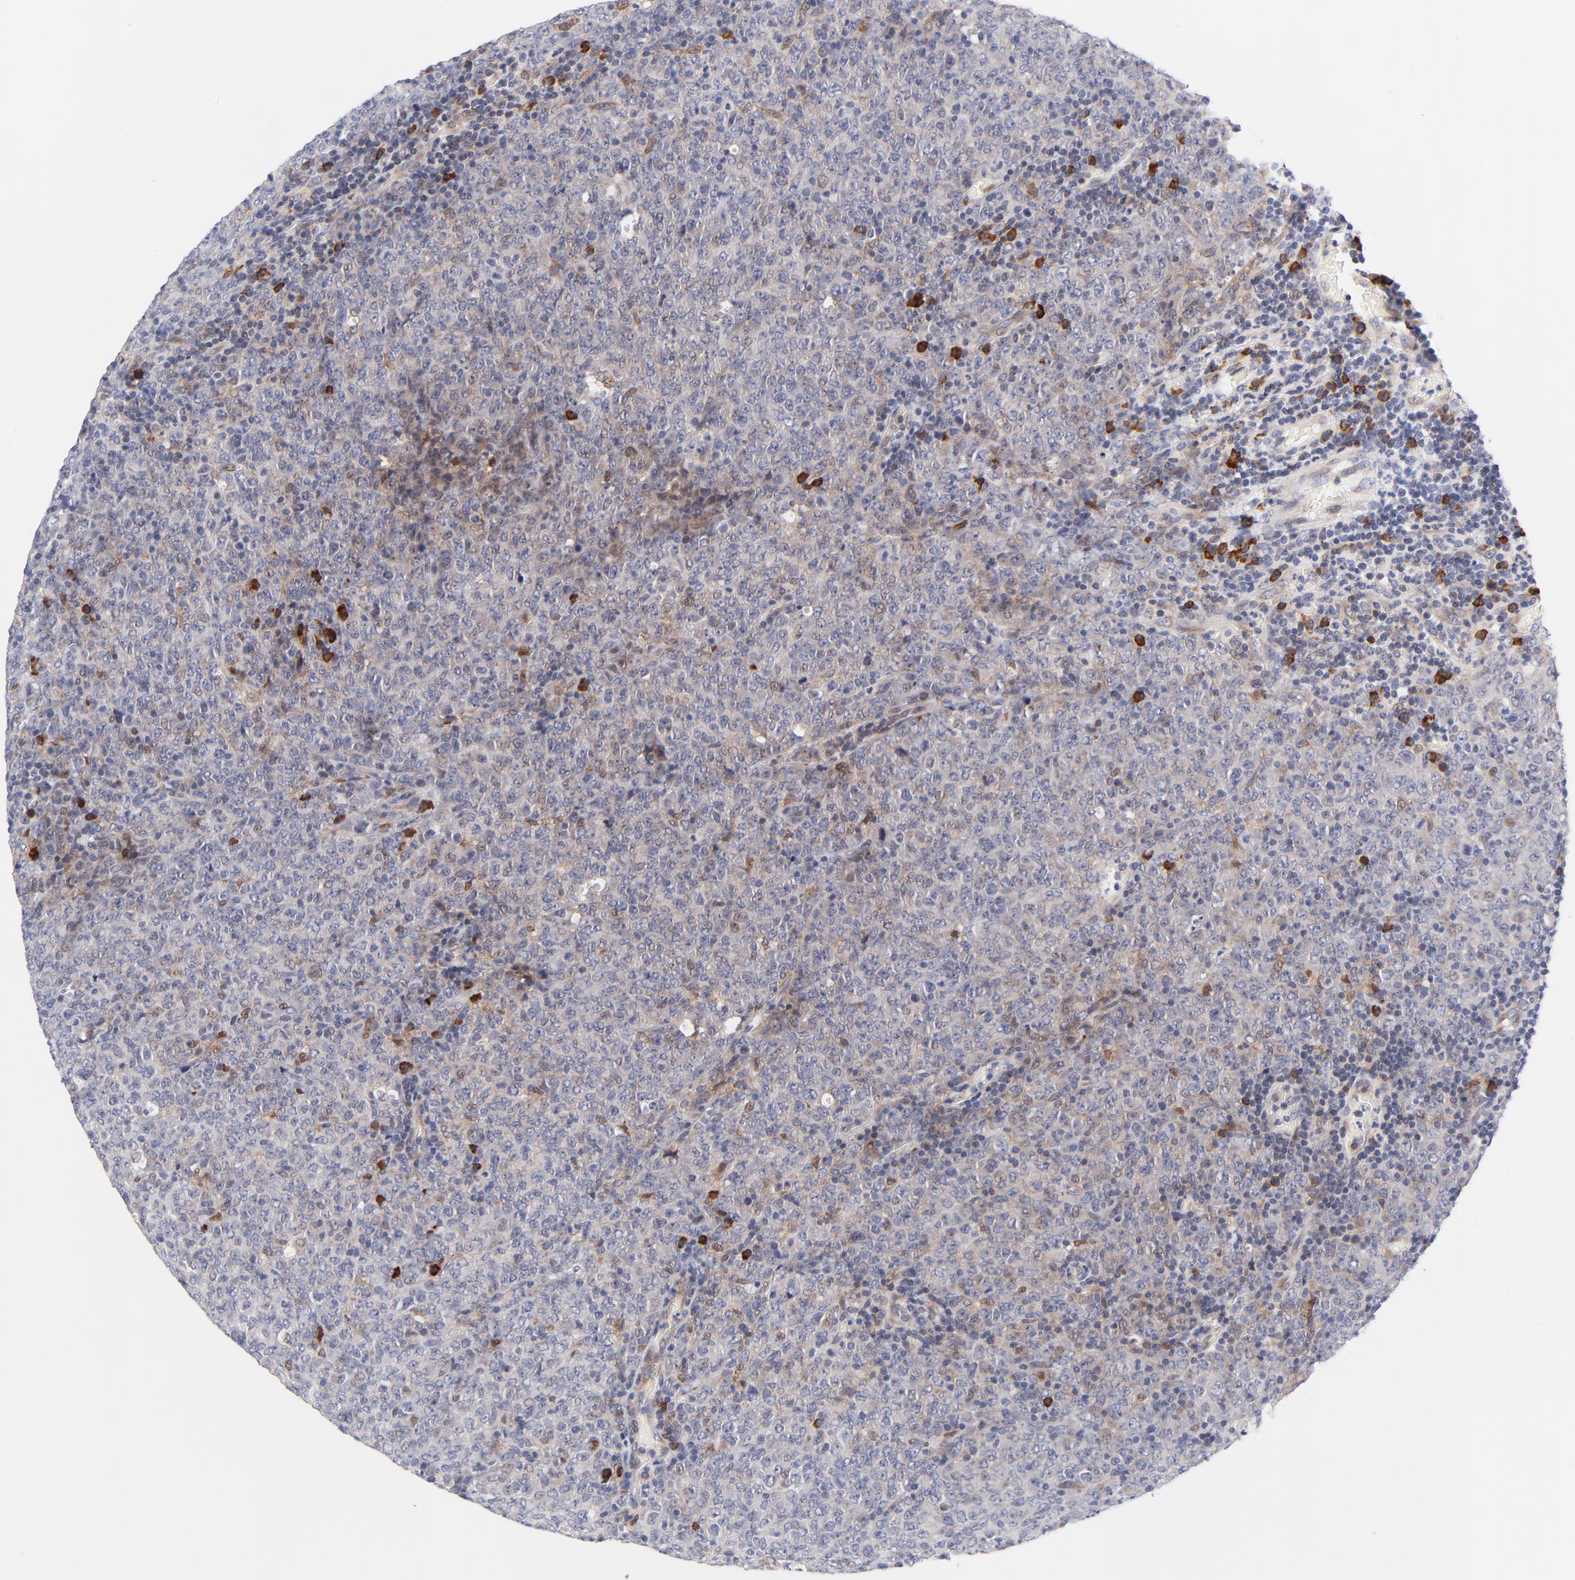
{"staining": {"intensity": "moderate", "quantity": "<25%", "location": "cytoplasmic/membranous"}, "tissue": "lymphoma", "cell_type": "Tumor cells", "image_type": "cancer", "snomed": [{"axis": "morphology", "description": "Malignant lymphoma, non-Hodgkin's type, High grade"}, {"axis": "topography", "description": "Tonsil"}], "caption": "DAB (3,3'-diaminobenzidine) immunohistochemical staining of malignant lymphoma, non-Hodgkin's type (high-grade) exhibits moderate cytoplasmic/membranous protein positivity in approximately <25% of tumor cells.", "gene": "AFF2", "patient": {"sex": "female", "age": 36}}